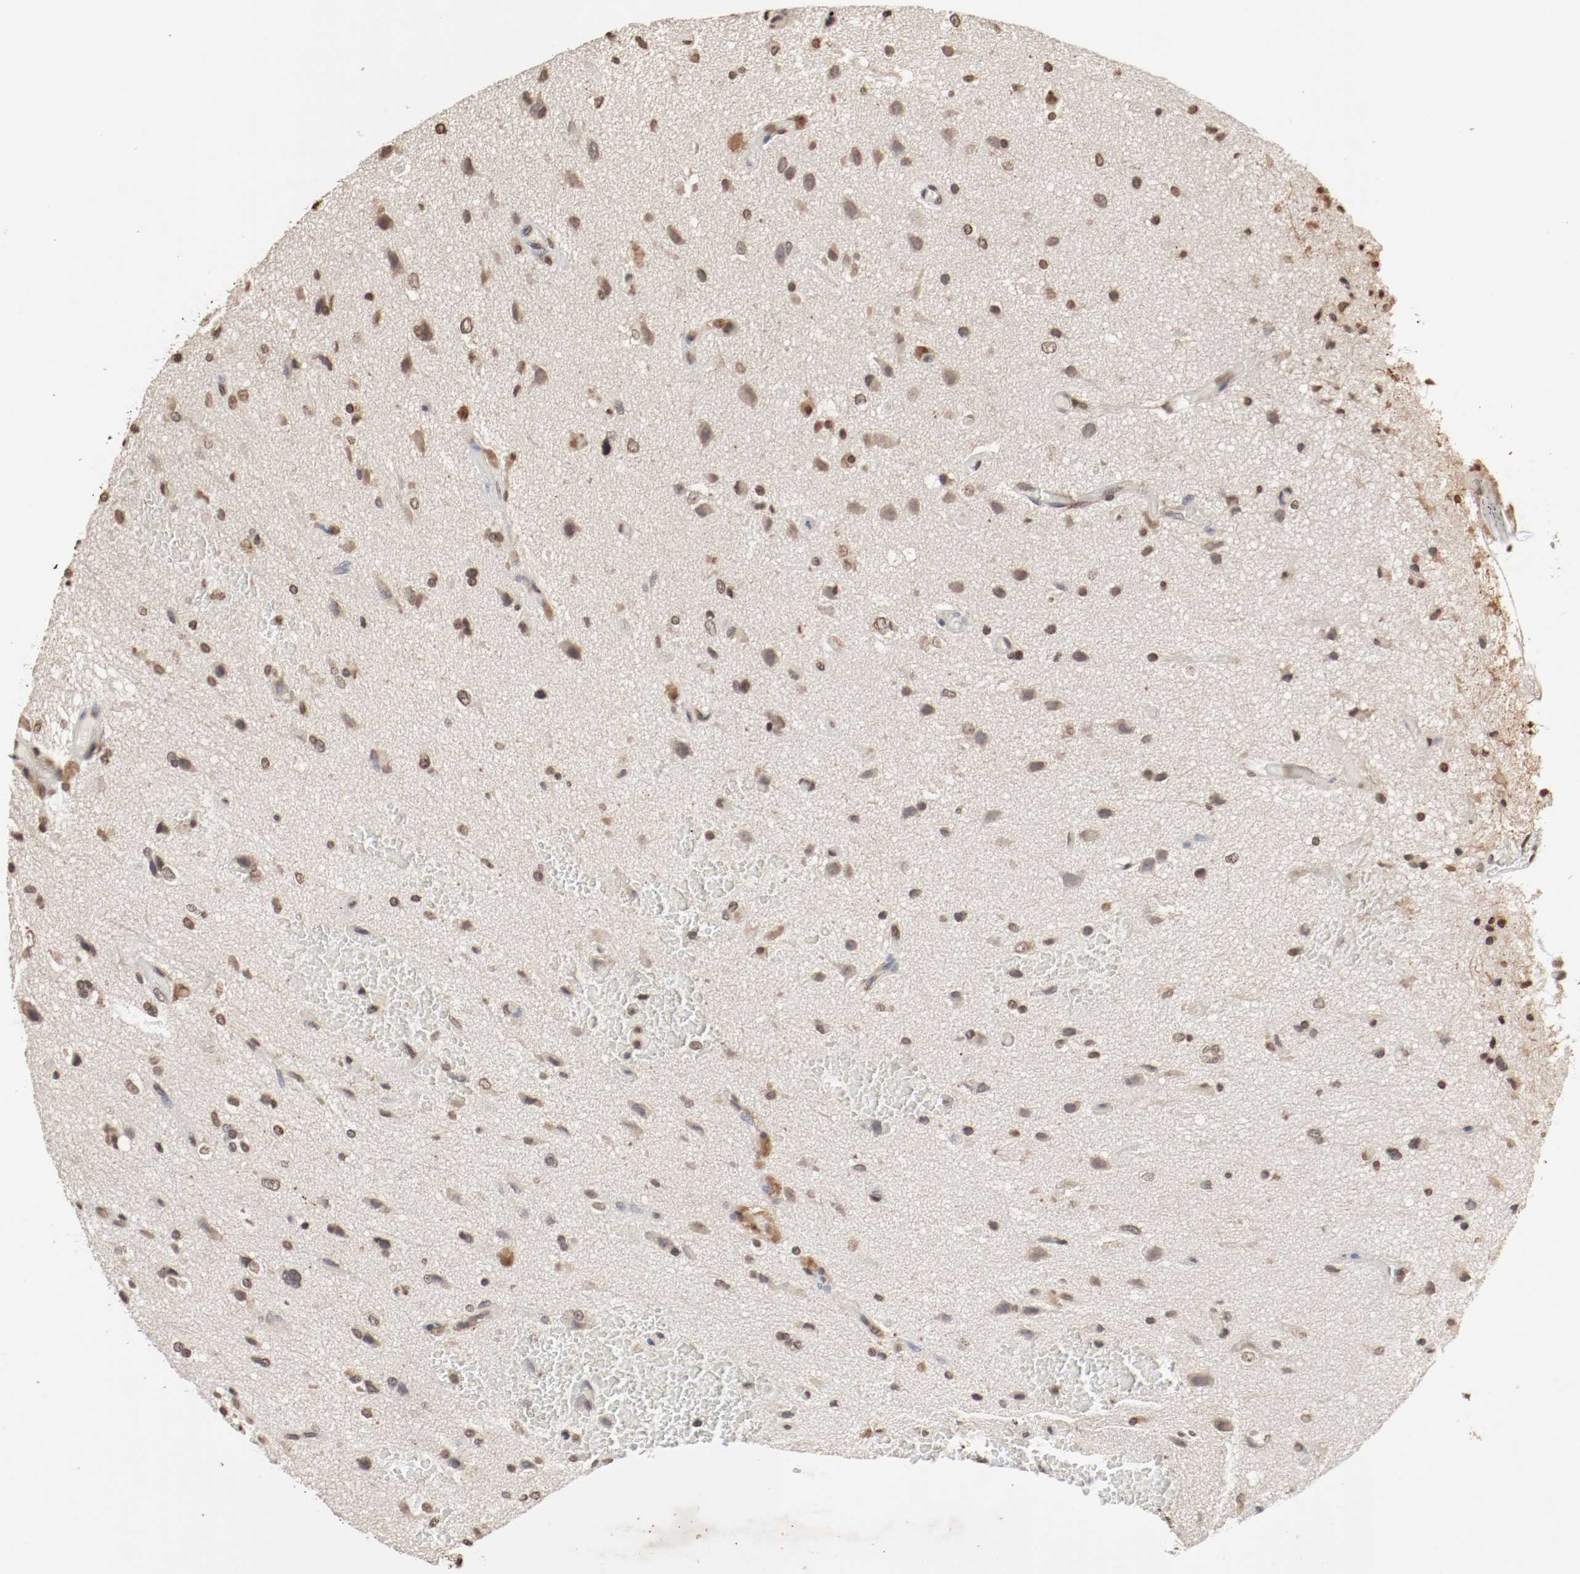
{"staining": {"intensity": "moderate", "quantity": ">75%", "location": "nuclear"}, "tissue": "glioma", "cell_type": "Tumor cells", "image_type": "cancer", "snomed": [{"axis": "morphology", "description": "Glioma, malignant, High grade"}, {"axis": "topography", "description": "Brain"}], "caption": "Malignant glioma (high-grade) tissue displays moderate nuclear expression in about >75% of tumor cells", "gene": "WASL", "patient": {"sex": "male", "age": 47}}